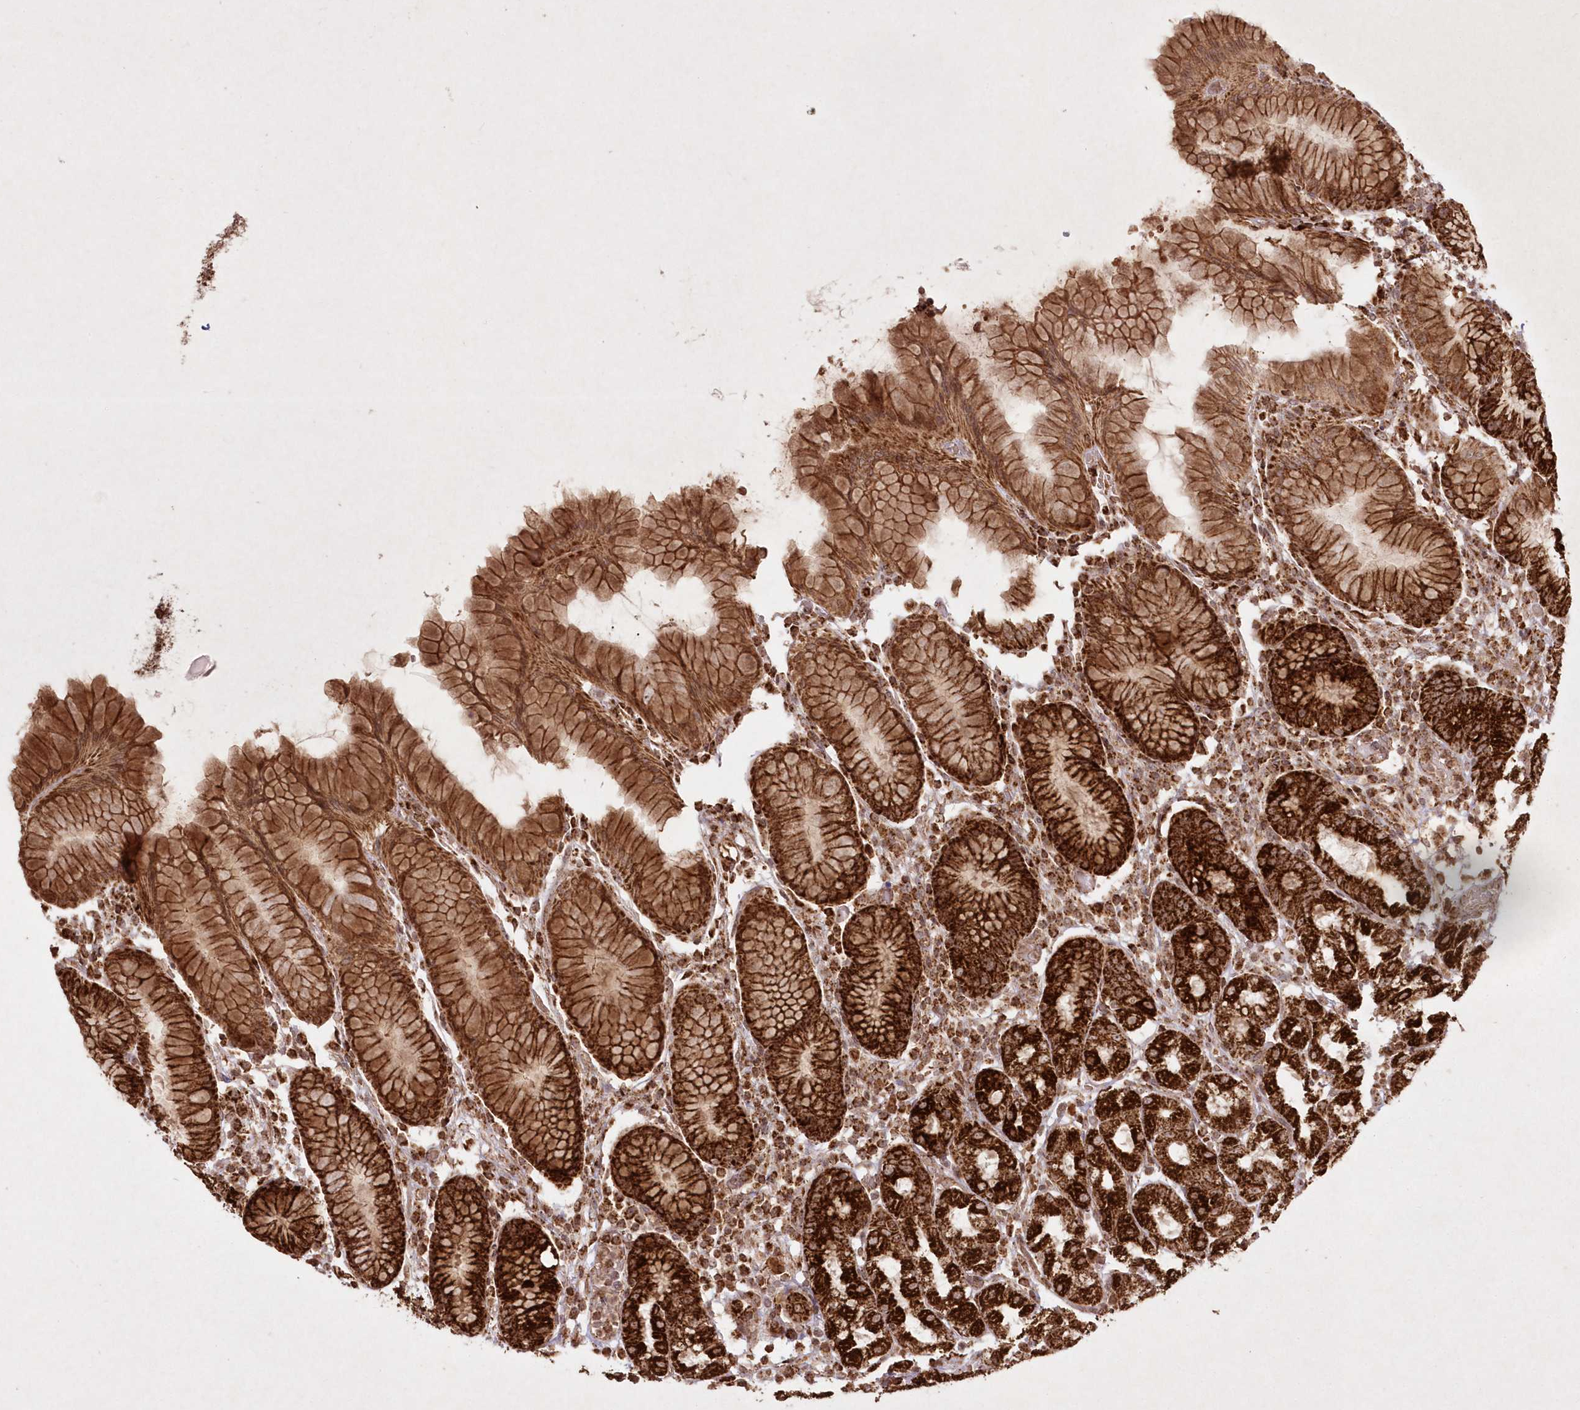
{"staining": {"intensity": "strong", "quantity": ">75%", "location": "cytoplasmic/membranous"}, "tissue": "stomach", "cell_type": "Glandular cells", "image_type": "normal", "snomed": [{"axis": "morphology", "description": "Normal tissue, NOS"}, {"axis": "topography", "description": "Stomach, lower"}], "caption": "Immunohistochemistry of normal stomach displays high levels of strong cytoplasmic/membranous expression in approximately >75% of glandular cells. The staining was performed using DAB (3,3'-diaminobenzidine), with brown indicating positive protein expression. Nuclei are stained blue with hematoxylin.", "gene": "LRPPRC", "patient": {"sex": "female", "age": 56}}